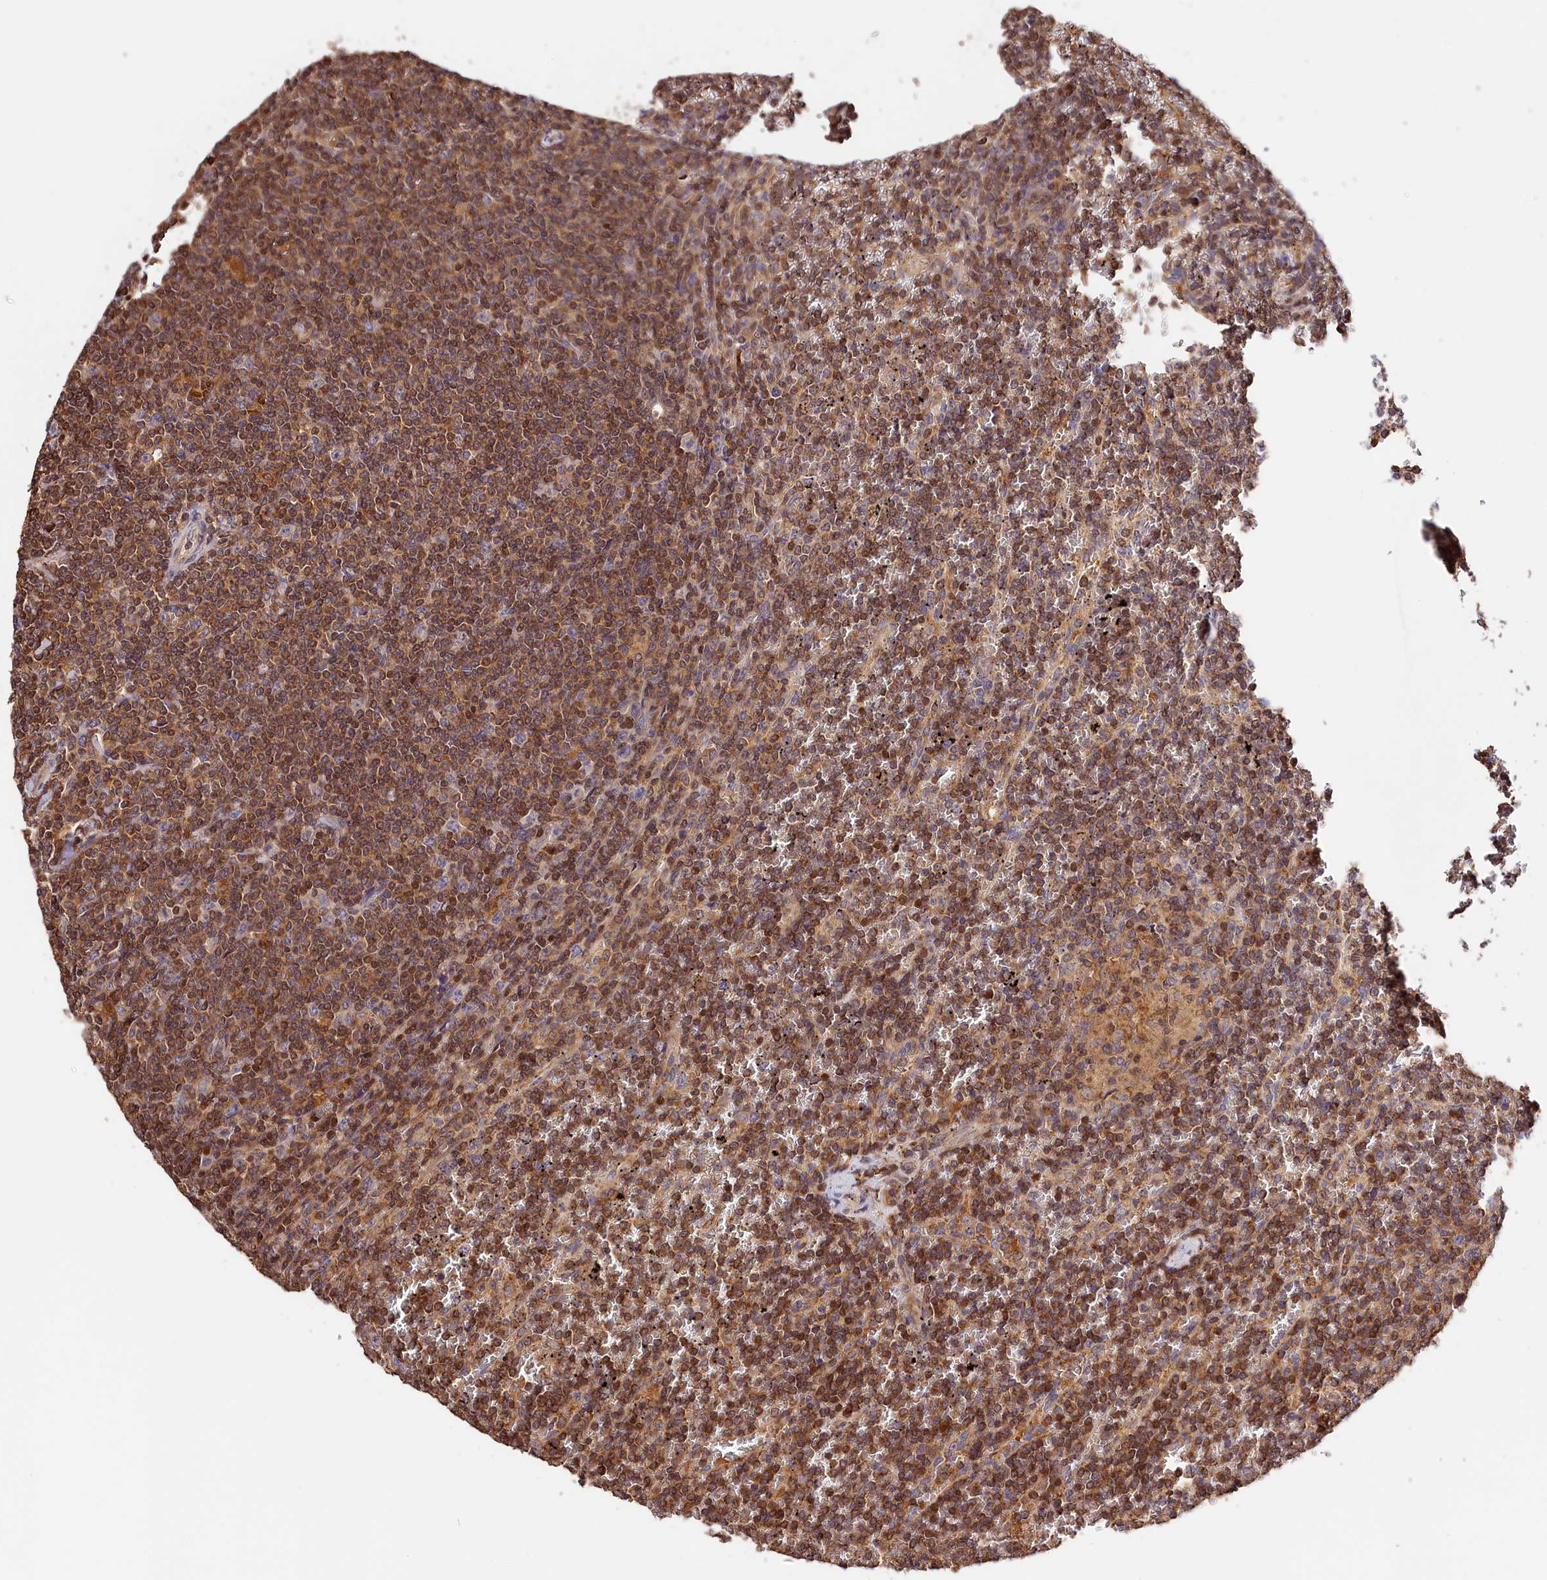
{"staining": {"intensity": "moderate", "quantity": ">75%", "location": "cytoplasmic/membranous,nuclear"}, "tissue": "lymphoma", "cell_type": "Tumor cells", "image_type": "cancer", "snomed": [{"axis": "morphology", "description": "Malignant lymphoma, non-Hodgkin's type, Low grade"}, {"axis": "topography", "description": "Spleen"}], "caption": "A brown stain highlights moderate cytoplasmic/membranous and nuclear expression of a protein in lymphoma tumor cells.", "gene": "KPTN", "patient": {"sex": "female", "age": 19}}